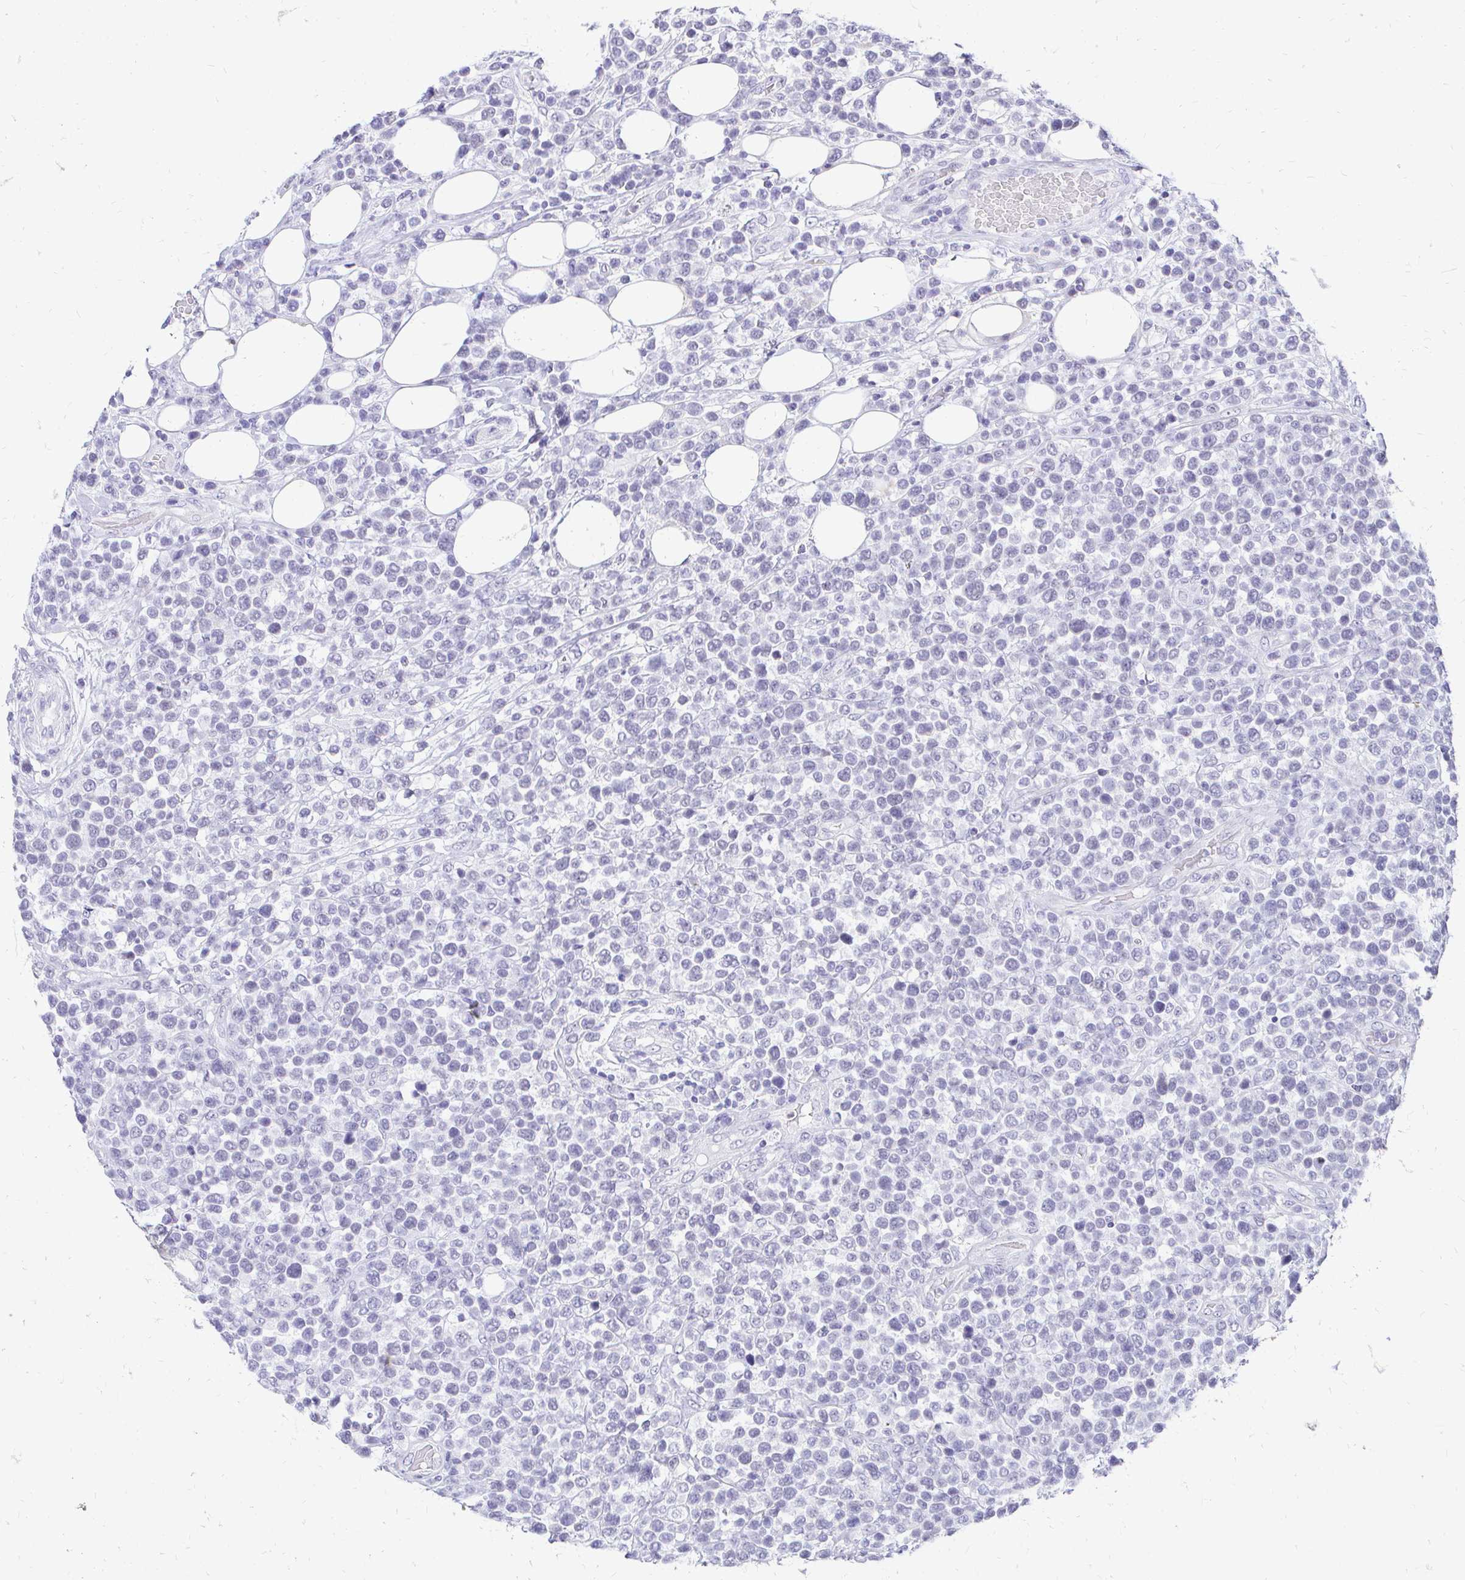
{"staining": {"intensity": "negative", "quantity": "none", "location": "none"}, "tissue": "lymphoma", "cell_type": "Tumor cells", "image_type": "cancer", "snomed": [{"axis": "morphology", "description": "Malignant lymphoma, non-Hodgkin's type, Low grade"}, {"axis": "topography", "description": "Lymph node"}], "caption": "Tumor cells are negative for brown protein staining in malignant lymphoma, non-Hodgkin's type (low-grade).", "gene": "FATE1", "patient": {"sex": "male", "age": 60}}